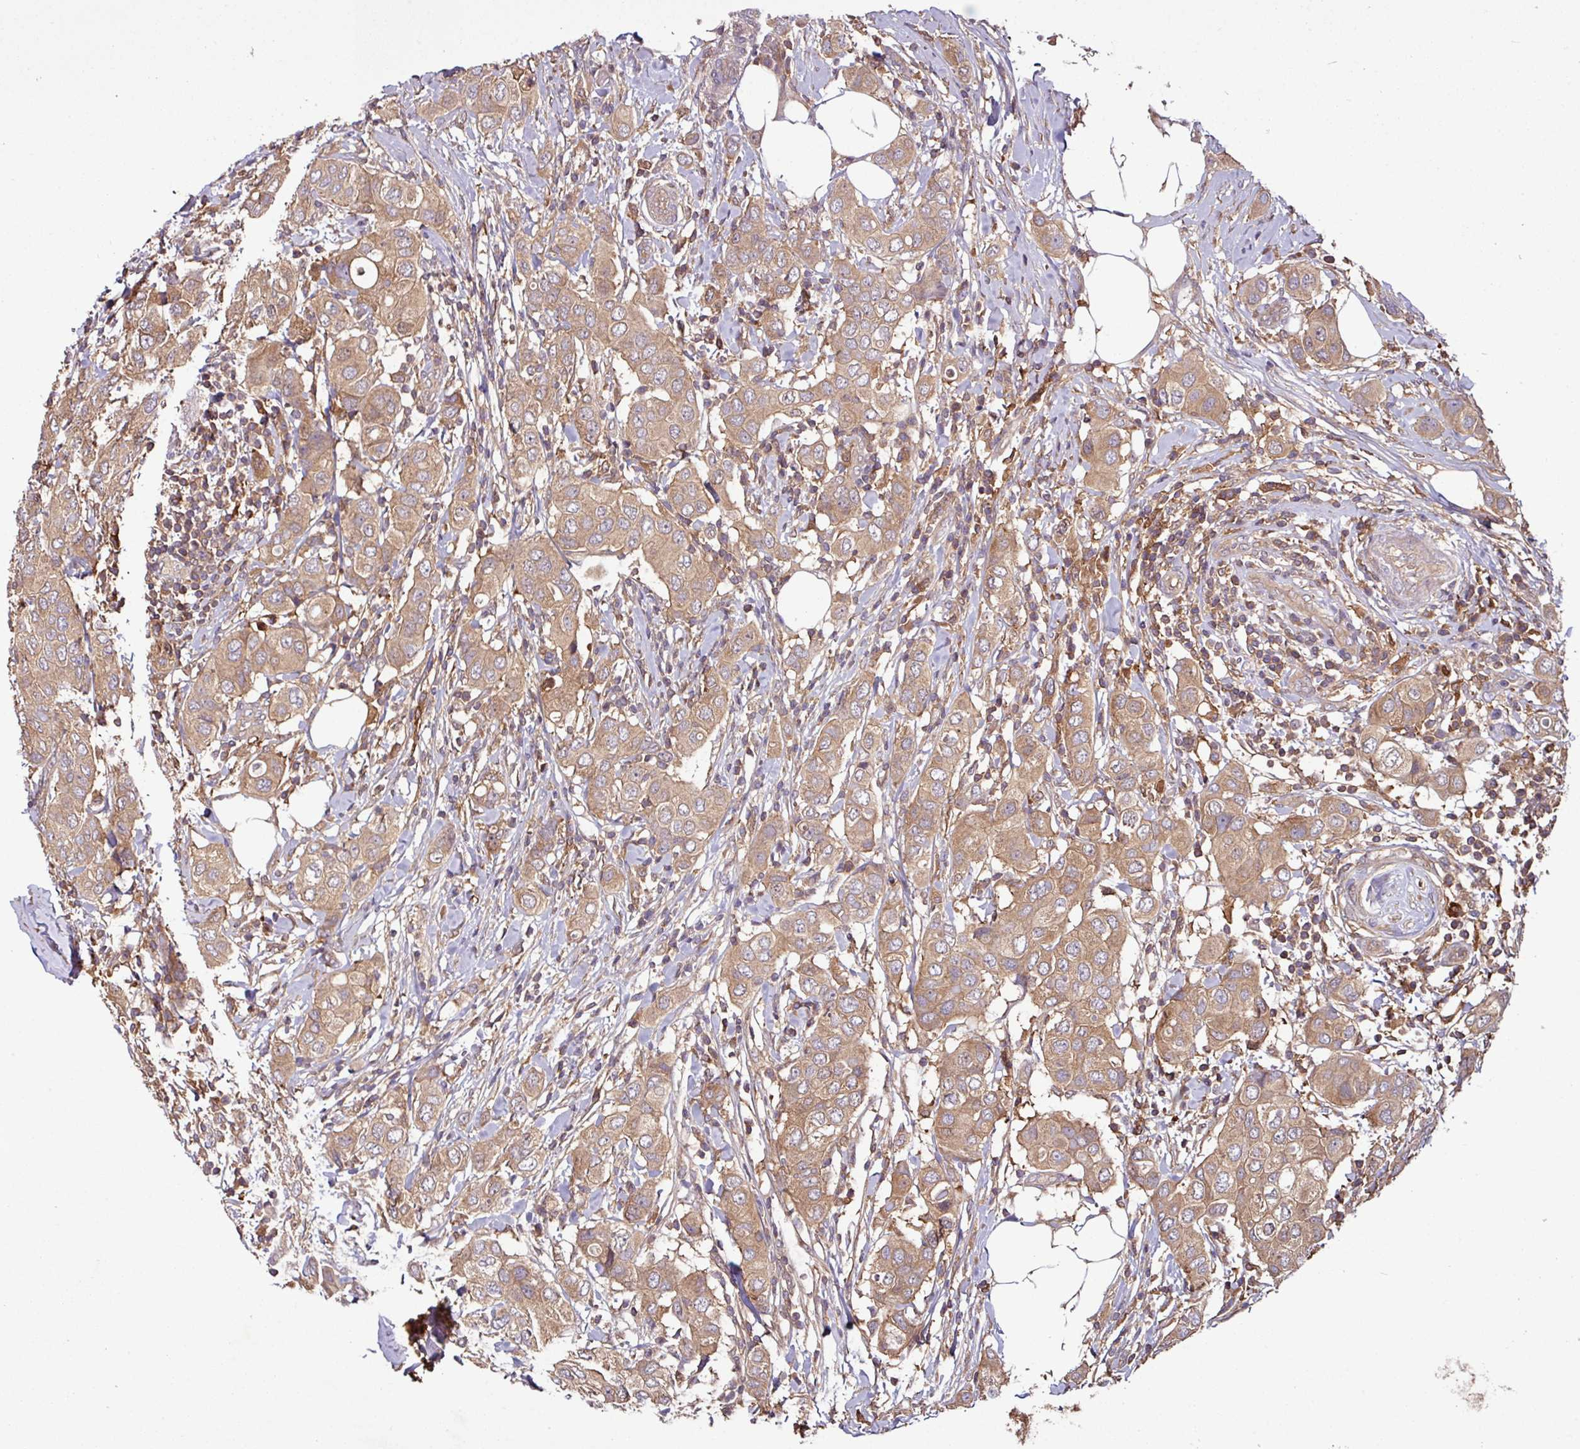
{"staining": {"intensity": "moderate", "quantity": ">75%", "location": "cytoplasmic/membranous"}, "tissue": "breast cancer", "cell_type": "Tumor cells", "image_type": "cancer", "snomed": [{"axis": "morphology", "description": "Lobular carcinoma"}, {"axis": "topography", "description": "Breast"}], "caption": "Breast lobular carcinoma was stained to show a protein in brown. There is medium levels of moderate cytoplasmic/membranous expression in approximately >75% of tumor cells.", "gene": "GNPDA1", "patient": {"sex": "female", "age": 51}}